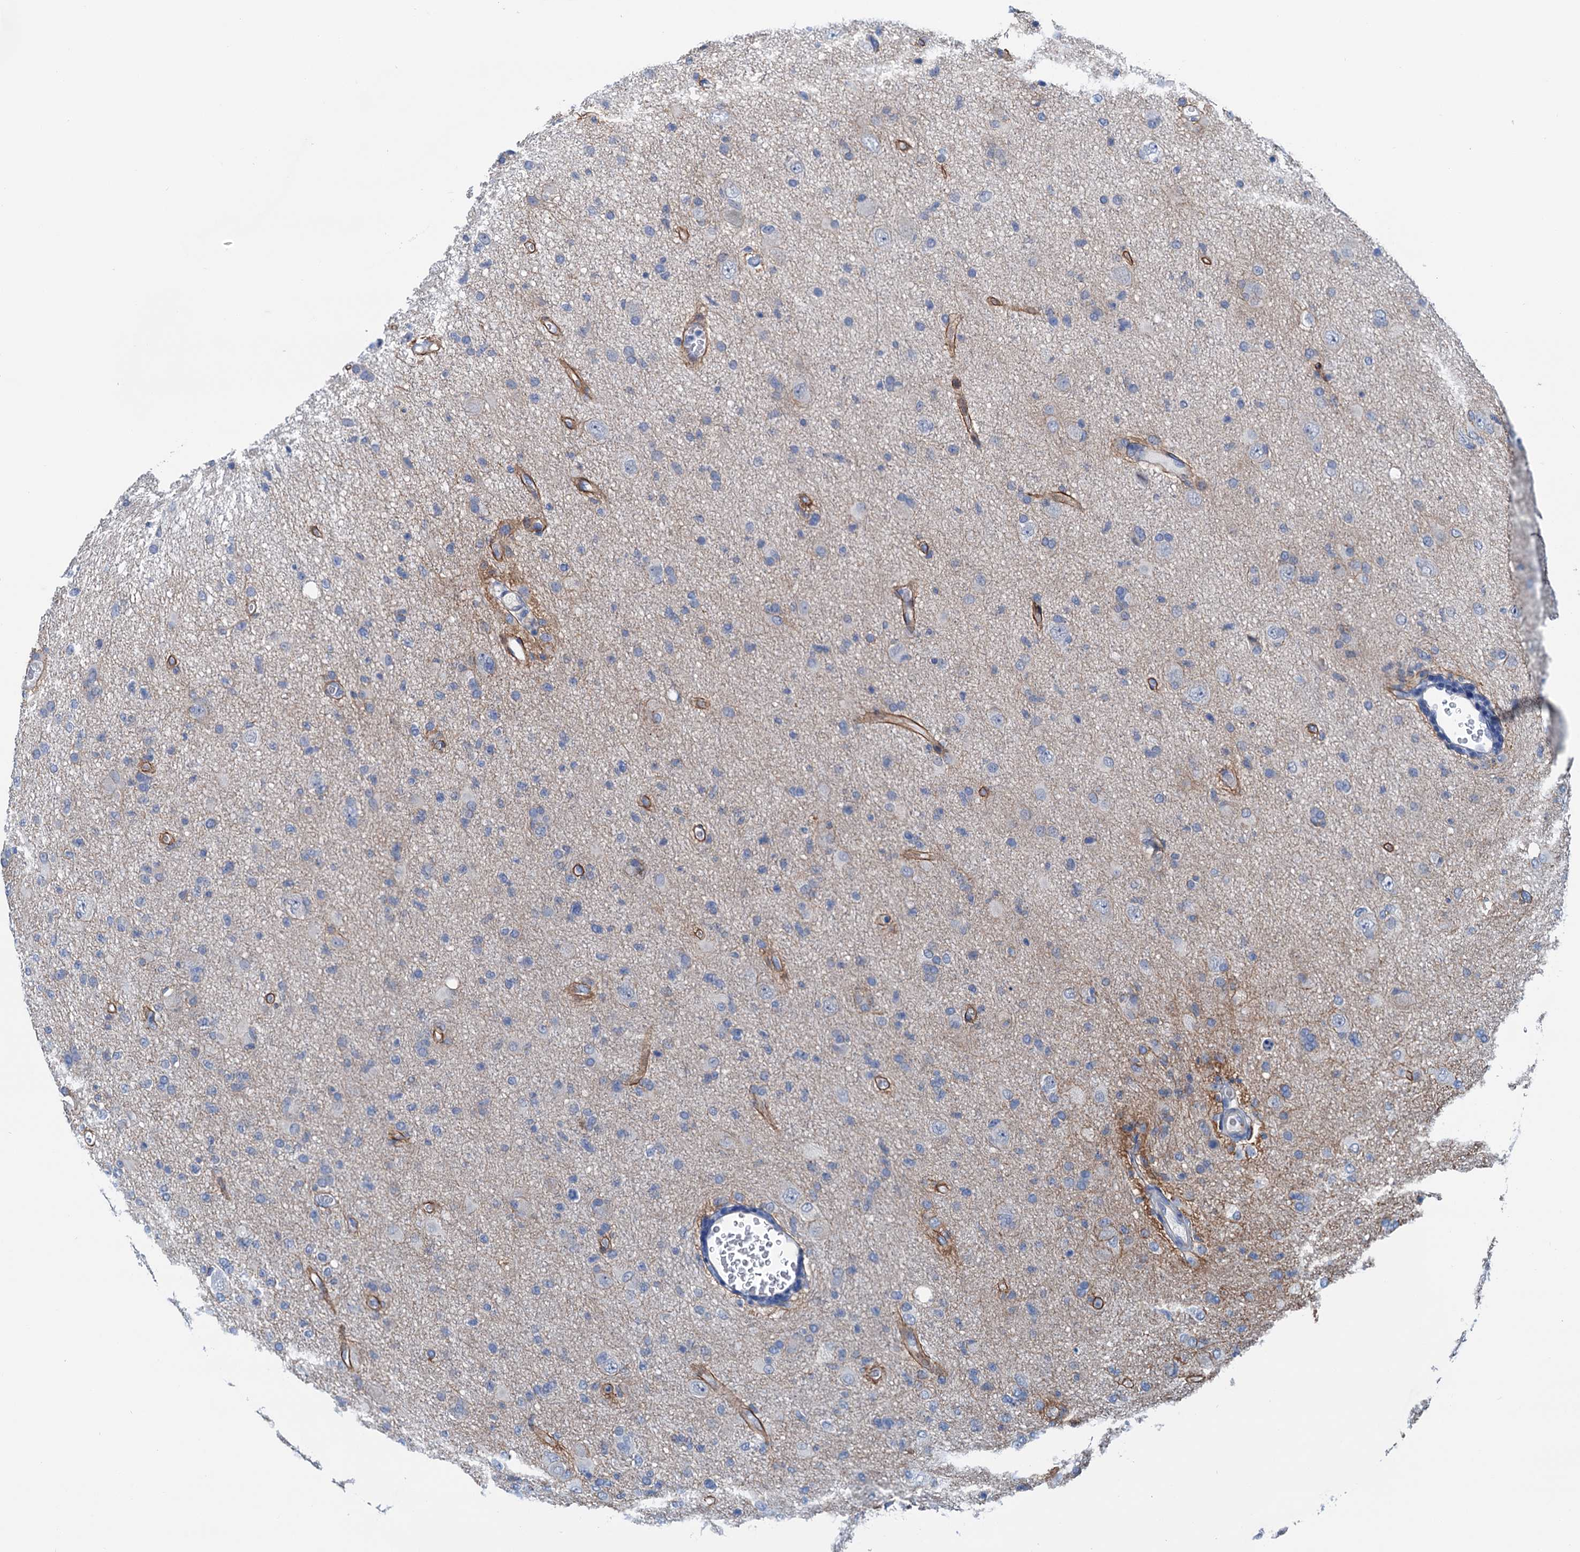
{"staining": {"intensity": "negative", "quantity": "none", "location": "none"}, "tissue": "glioma", "cell_type": "Tumor cells", "image_type": "cancer", "snomed": [{"axis": "morphology", "description": "Glioma, malignant, High grade"}, {"axis": "topography", "description": "Brain"}], "caption": "DAB (3,3'-diaminobenzidine) immunohistochemical staining of human glioma reveals no significant expression in tumor cells.", "gene": "ELAC1", "patient": {"sex": "female", "age": 57}}